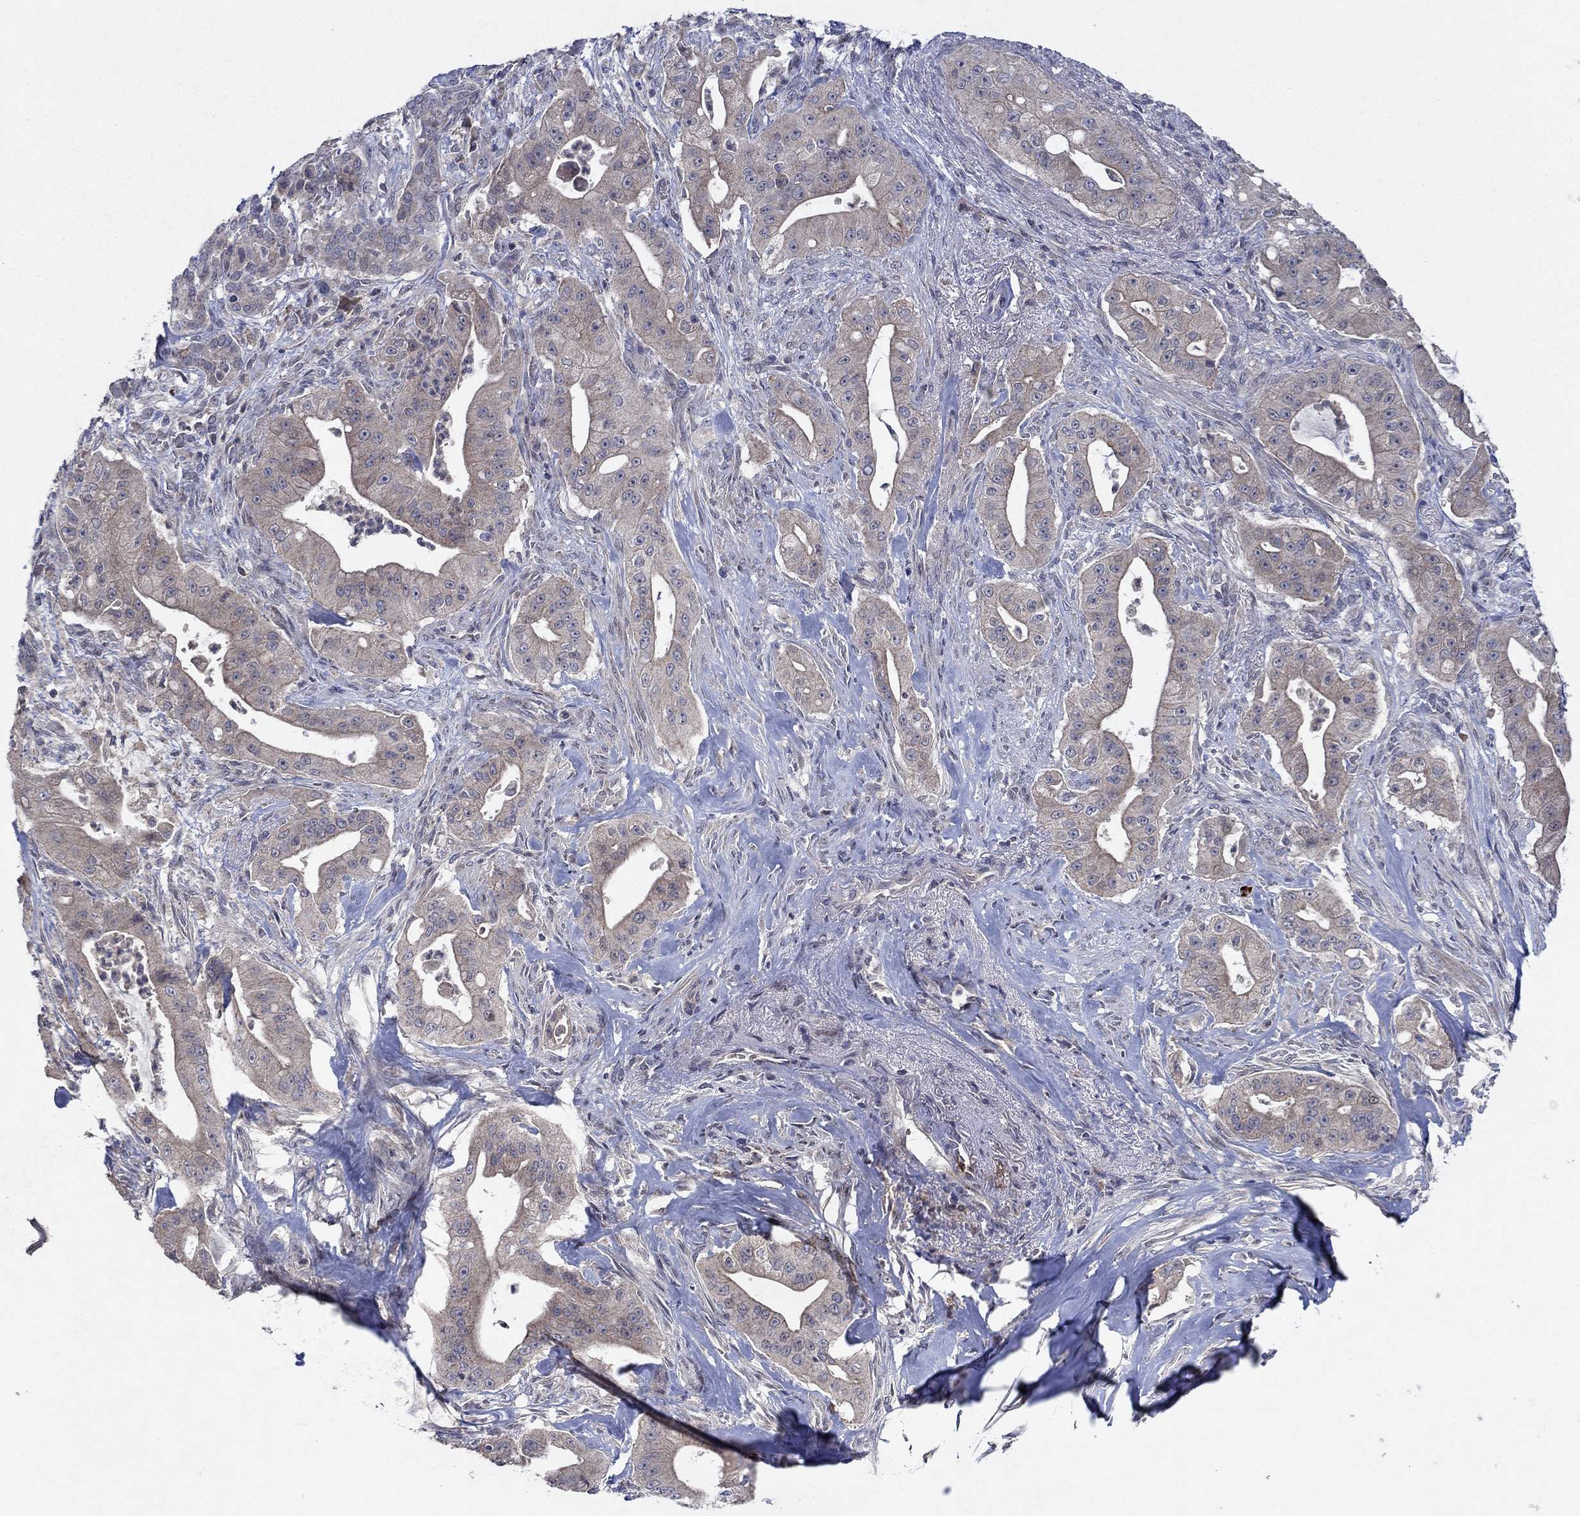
{"staining": {"intensity": "negative", "quantity": "none", "location": "none"}, "tissue": "pancreatic cancer", "cell_type": "Tumor cells", "image_type": "cancer", "snomed": [{"axis": "morphology", "description": "Normal tissue, NOS"}, {"axis": "morphology", "description": "Inflammation, NOS"}, {"axis": "morphology", "description": "Adenocarcinoma, NOS"}, {"axis": "topography", "description": "Pancreas"}], "caption": "IHC of human pancreatic cancer reveals no expression in tumor cells.", "gene": "IL4", "patient": {"sex": "male", "age": 57}}